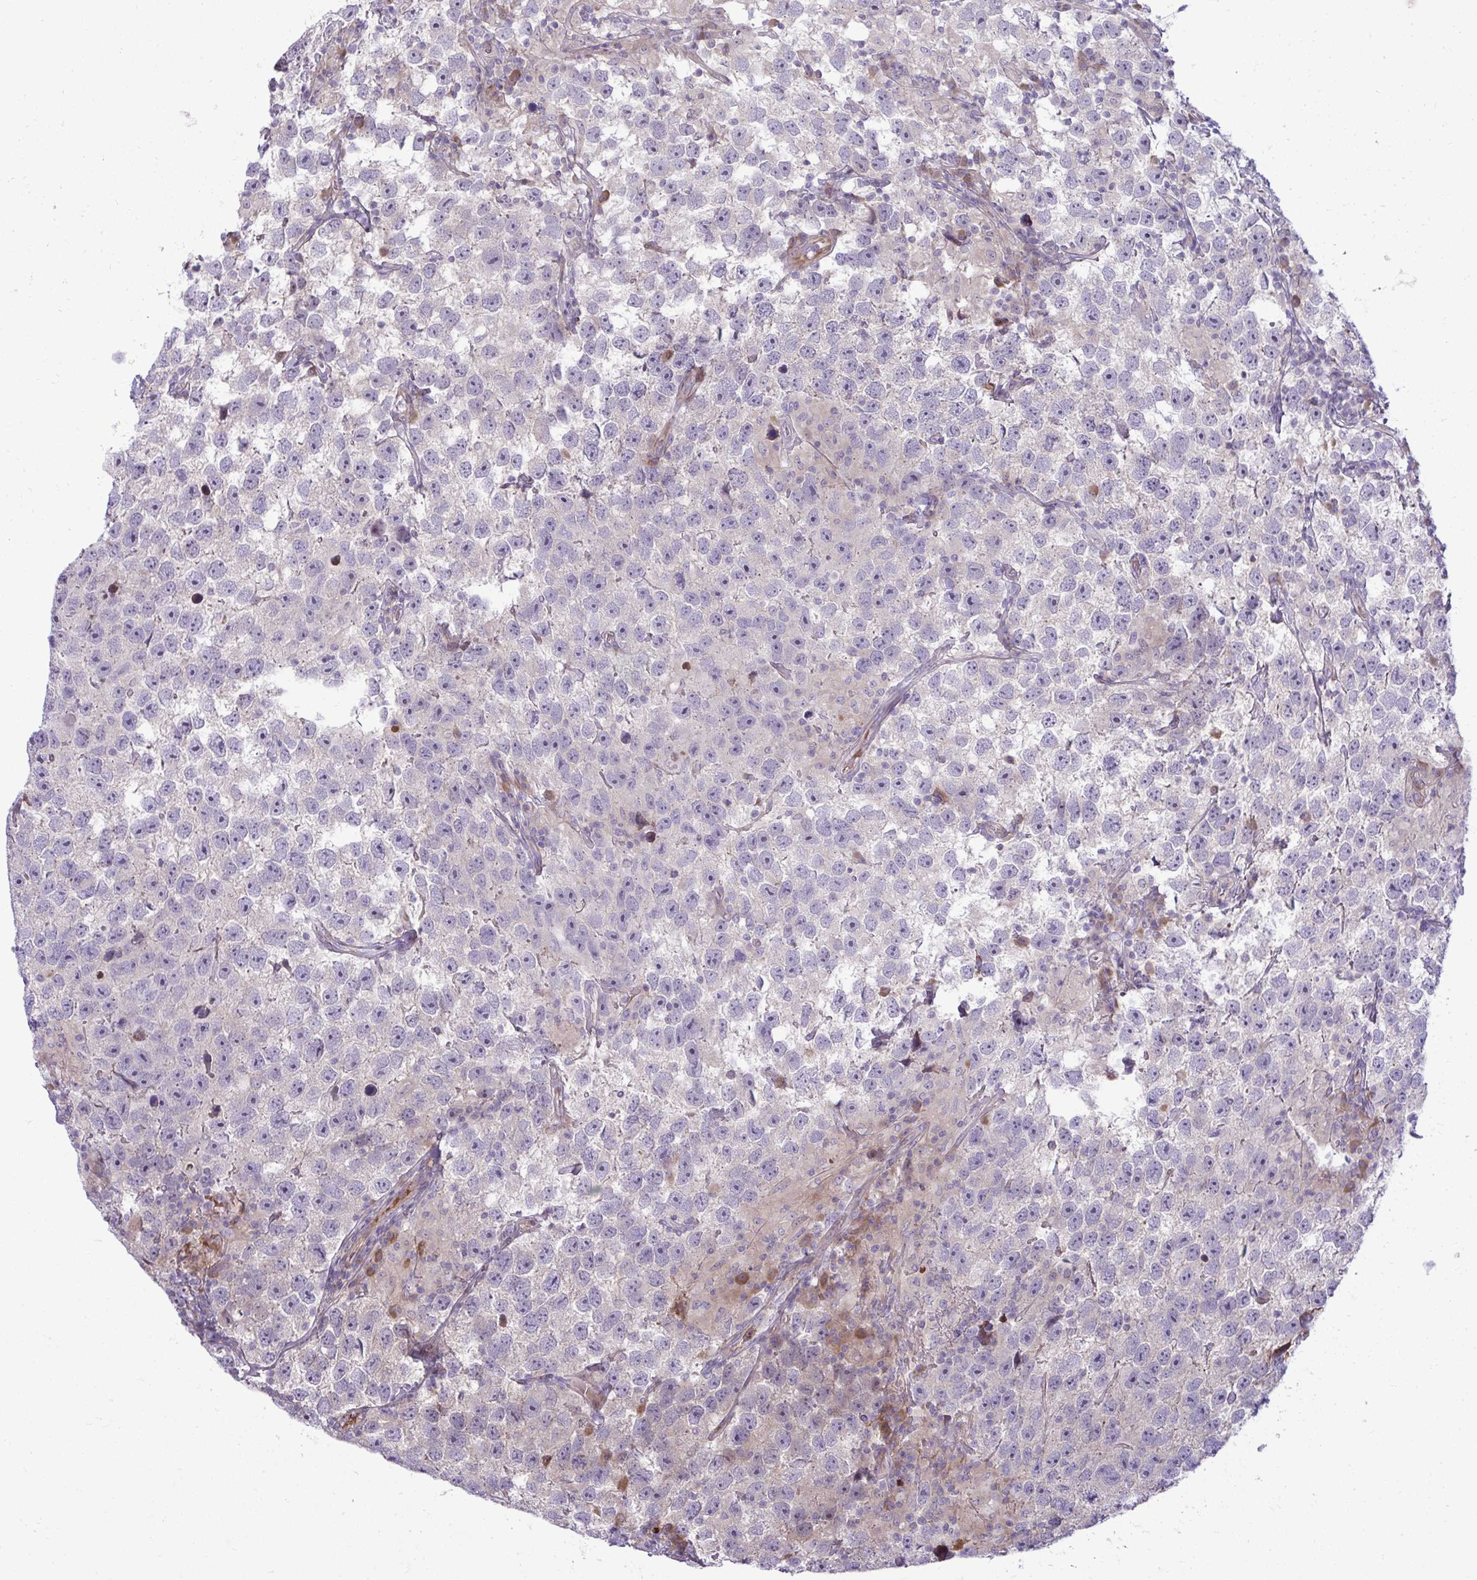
{"staining": {"intensity": "negative", "quantity": "none", "location": "none"}, "tissue": "testis cancer", "cell_type": "Tumor cells", "image_type": "cancer", "snomed": [{"axis": "morphology", "description": "Seminoma, NOS"}, {"axis": "topography", "description": "Testis"}], "caption": "The image demonstrates no staining of tumor cells in seminoma (testis).", "gene": "ZSCAN9", "patient": {"sex": "male", "age": 26}}